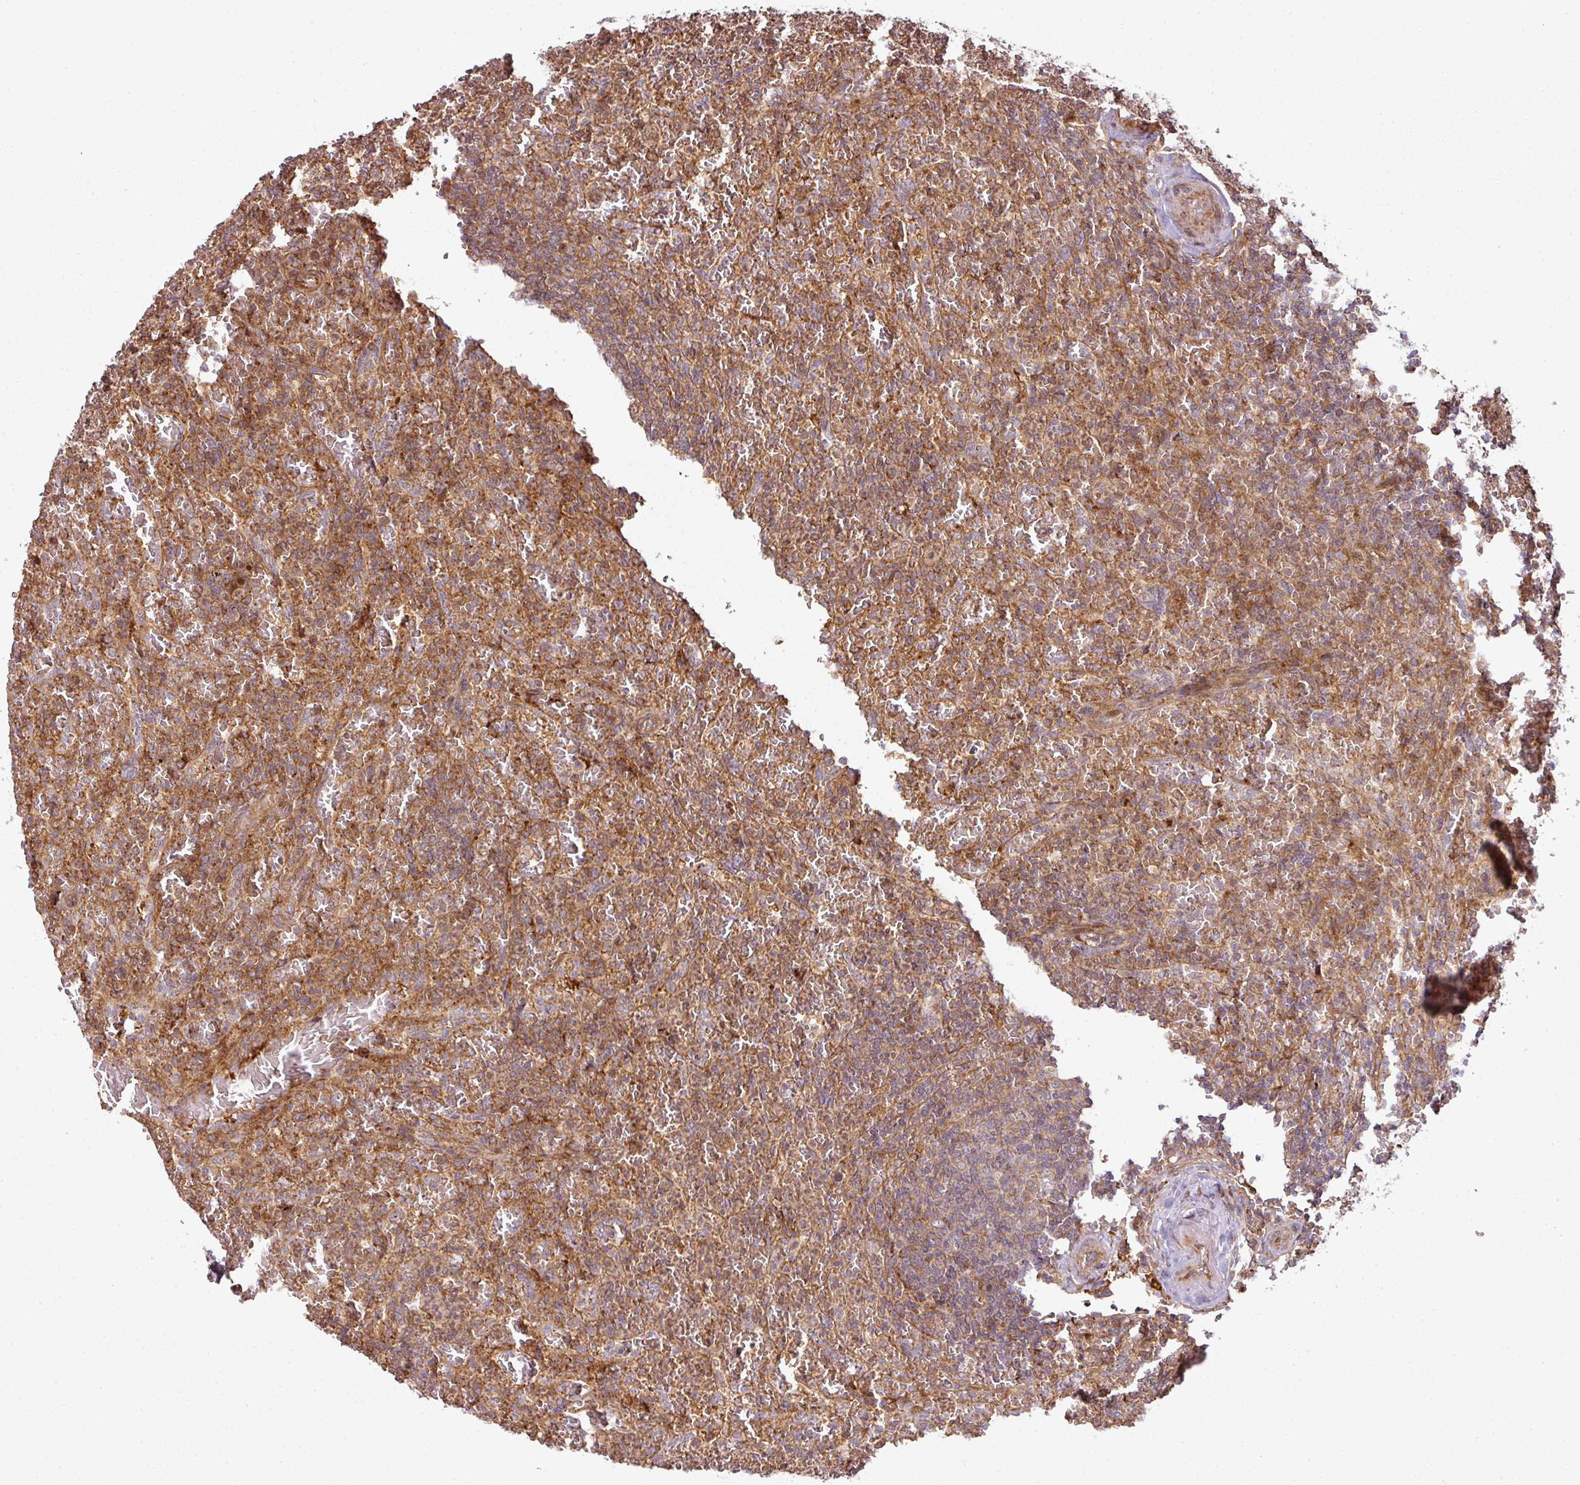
{"staining": {"intensity": "moderate", "quantity": ">75%", "location": "cytoplasmic/membranous"}, "tissue": "lymphoma", "cell_type": "Tumor cells", "image_type": "cancer", "snomed": [{"axis": "morphology", "description": "Malignant lymphoma, non-Hodgkin's type, Low grade"}, {"axis": "topography", "description": "Spleen"}], "caption": "The micrograph shows immunohistochemical staining of low-grade malignant lymphoma, non-Hodgkin's type. There is moderate cytoplasmic/membranous positivity is present in about >75% of tumor cells. Using DAB (3,3'-diaminobenzidine) (brown) and hematoxylin (blue) stains, captured at high magnification using brightfield microscopy.", "gene": "ATAT1", "patient": {"sex": "female", "age": 64}}